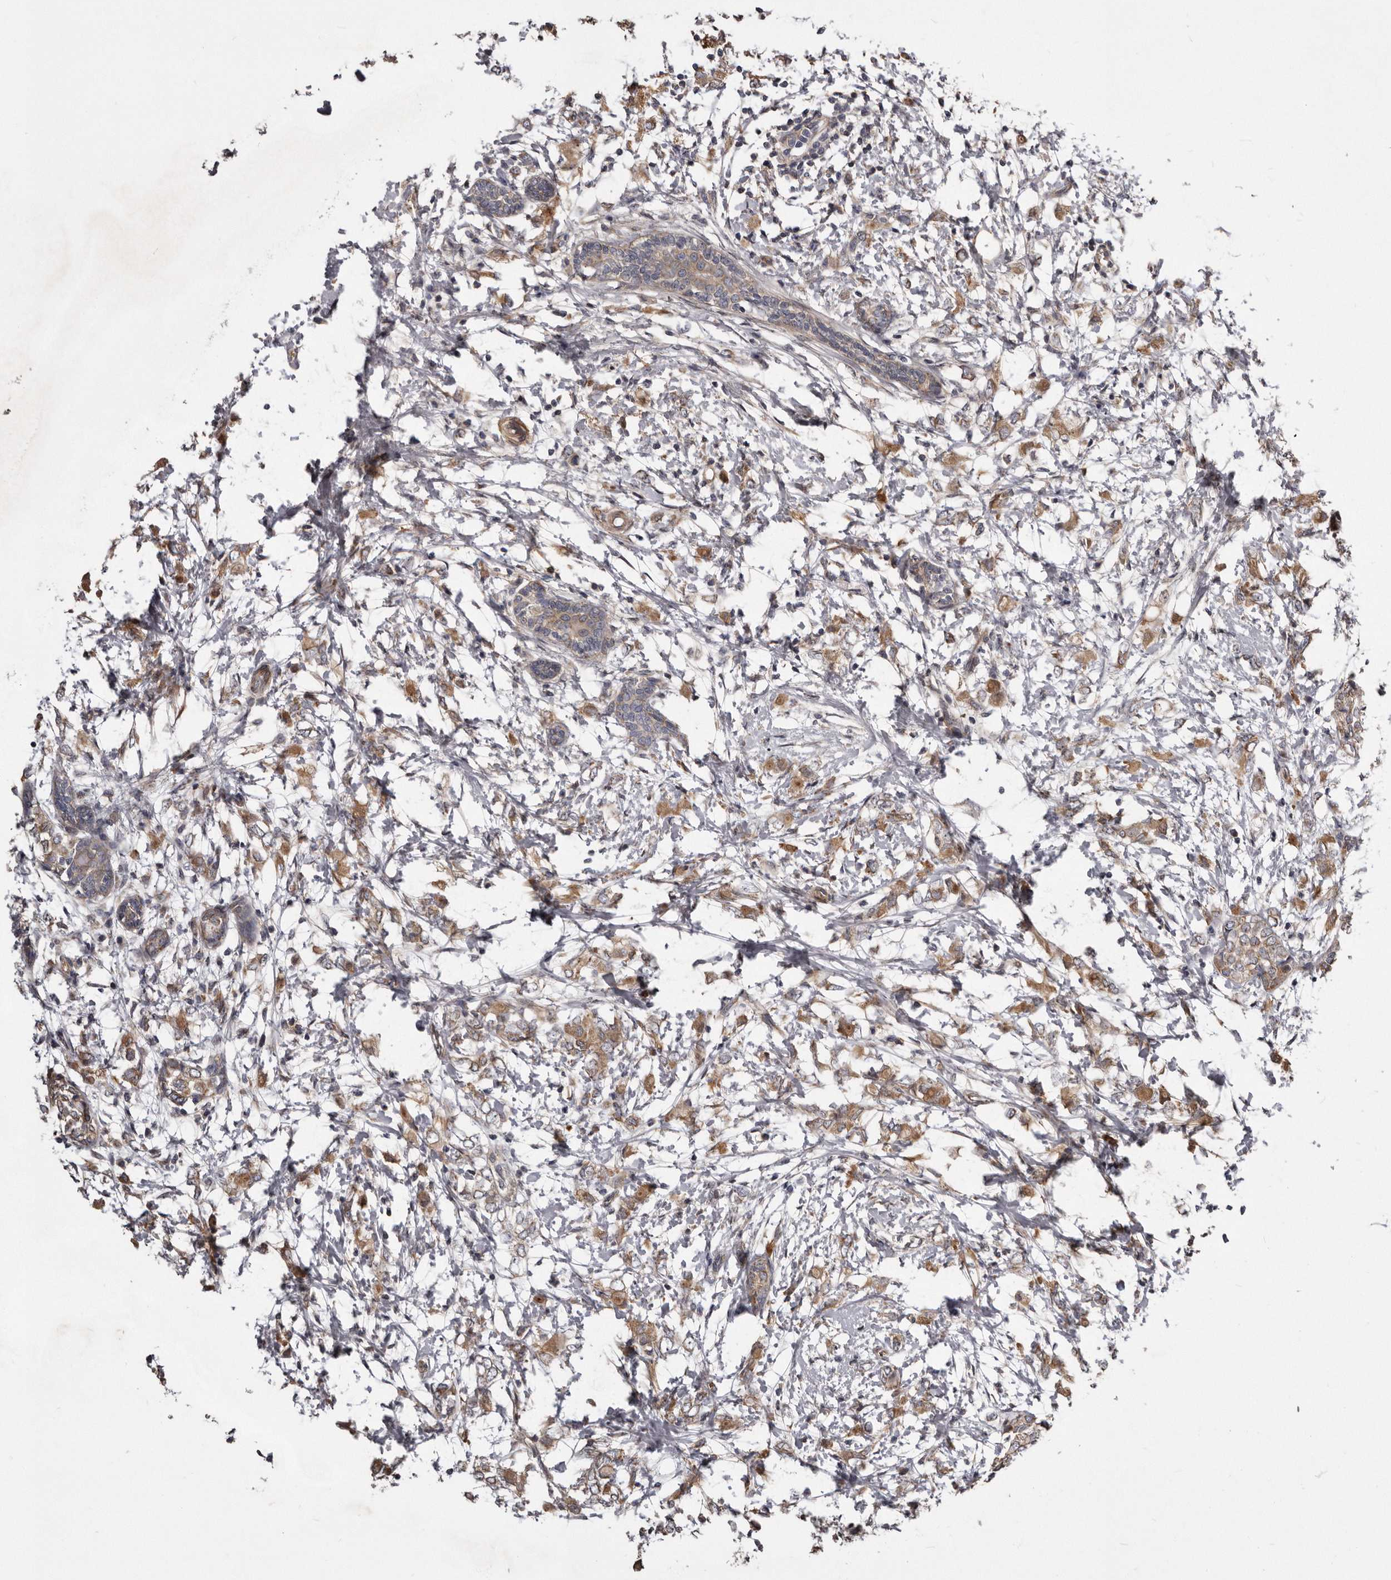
{"staining": {"intensity": "moderate", "quantity": ">75%", "location": "cytoplasmic/membranous"}, "tissue": "breast cancer", "cell_type": "Tumor cells", "image_type": "cancer", "snomed": [{"axis": "morphology", "description": "Normal tissue, NOS"}, {"axis": "morphology", "description": "Lobular carcinoma"}, {"axis": "topography", "description": "Breast"}], "caption": "Breast lobular carcinoma stained for a protein exhibits moderate cytoplasmic/membranous positivity in tumor cells. The staining was performed using DAB (3,3'-diaminobenzidine), with brown indicating positive protein expression. Nuclei are stained blue with hematoxylin.", "gene": "ARMCX1", "patient": {"sex": "female", "age": 47}}